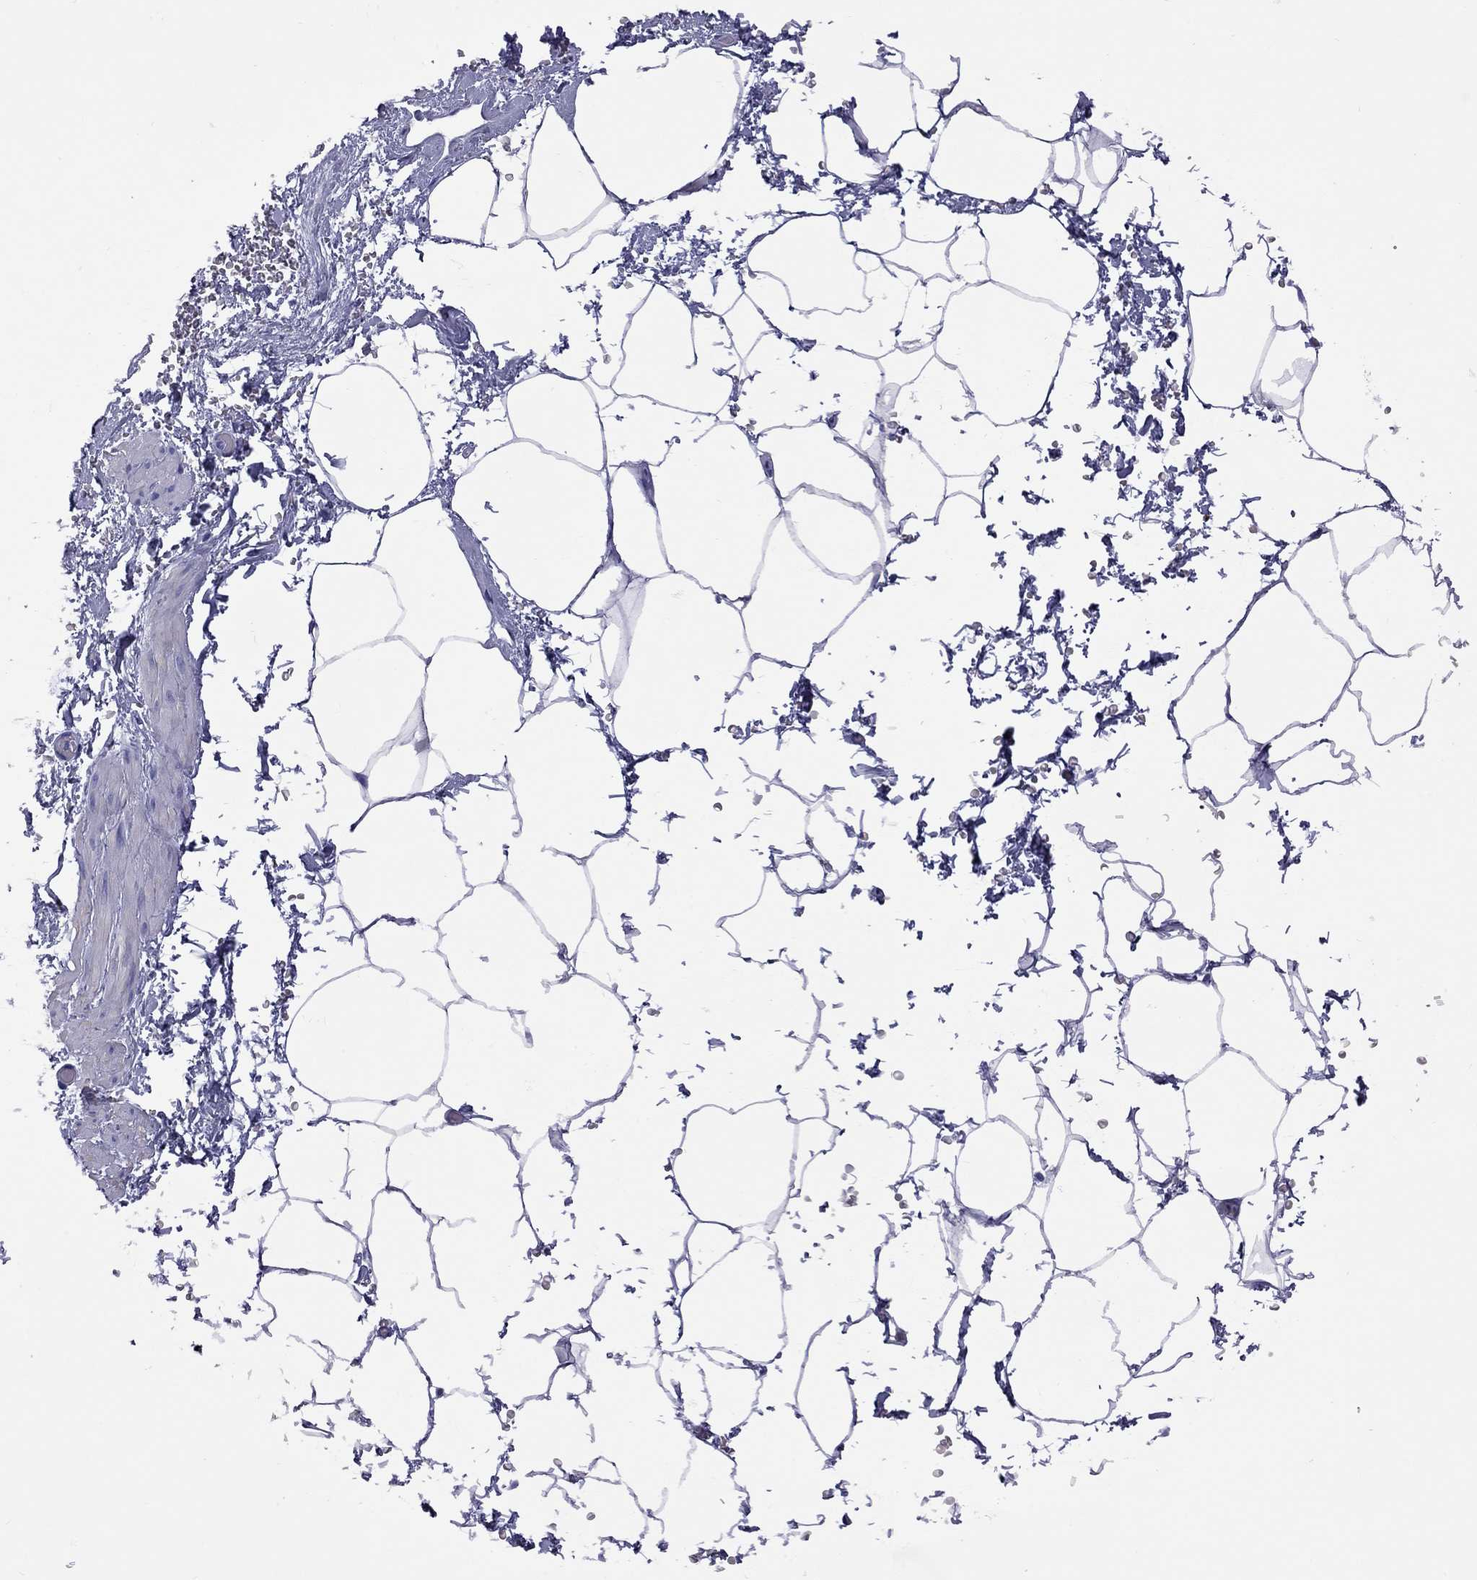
{"staining": {"intensity": "negative", "quantity": "none", "location": "none"}, "tissue": "adipose tissue", "cell_type": "Adipocytes", "image_type": "normal", "snomed": [{"axis": "morphology", "description": "Normal tissue, NOS"}, {"axis": "topography", "description": "Soft tissue"}, {"axis": "topography", "description": "Adipose tissue"}, {"axis": "topography", "description": "Vascular tissue"}, {"axis": "topography", "description": "Peripheral nerve tissue"}], "caption": "A high-resolution micrograph shows immunohistochemistry (IHC) staining of benign adipose tissue, which reveals no significant expression in adipocytes. The staining is performed using DAB (3,3'-diaminobenzidine) brown chromogen with nuclei counter-stained in using hematoxylin.", "gene": "EPPIN", "patient": {"sex": "male", "age": 68}}